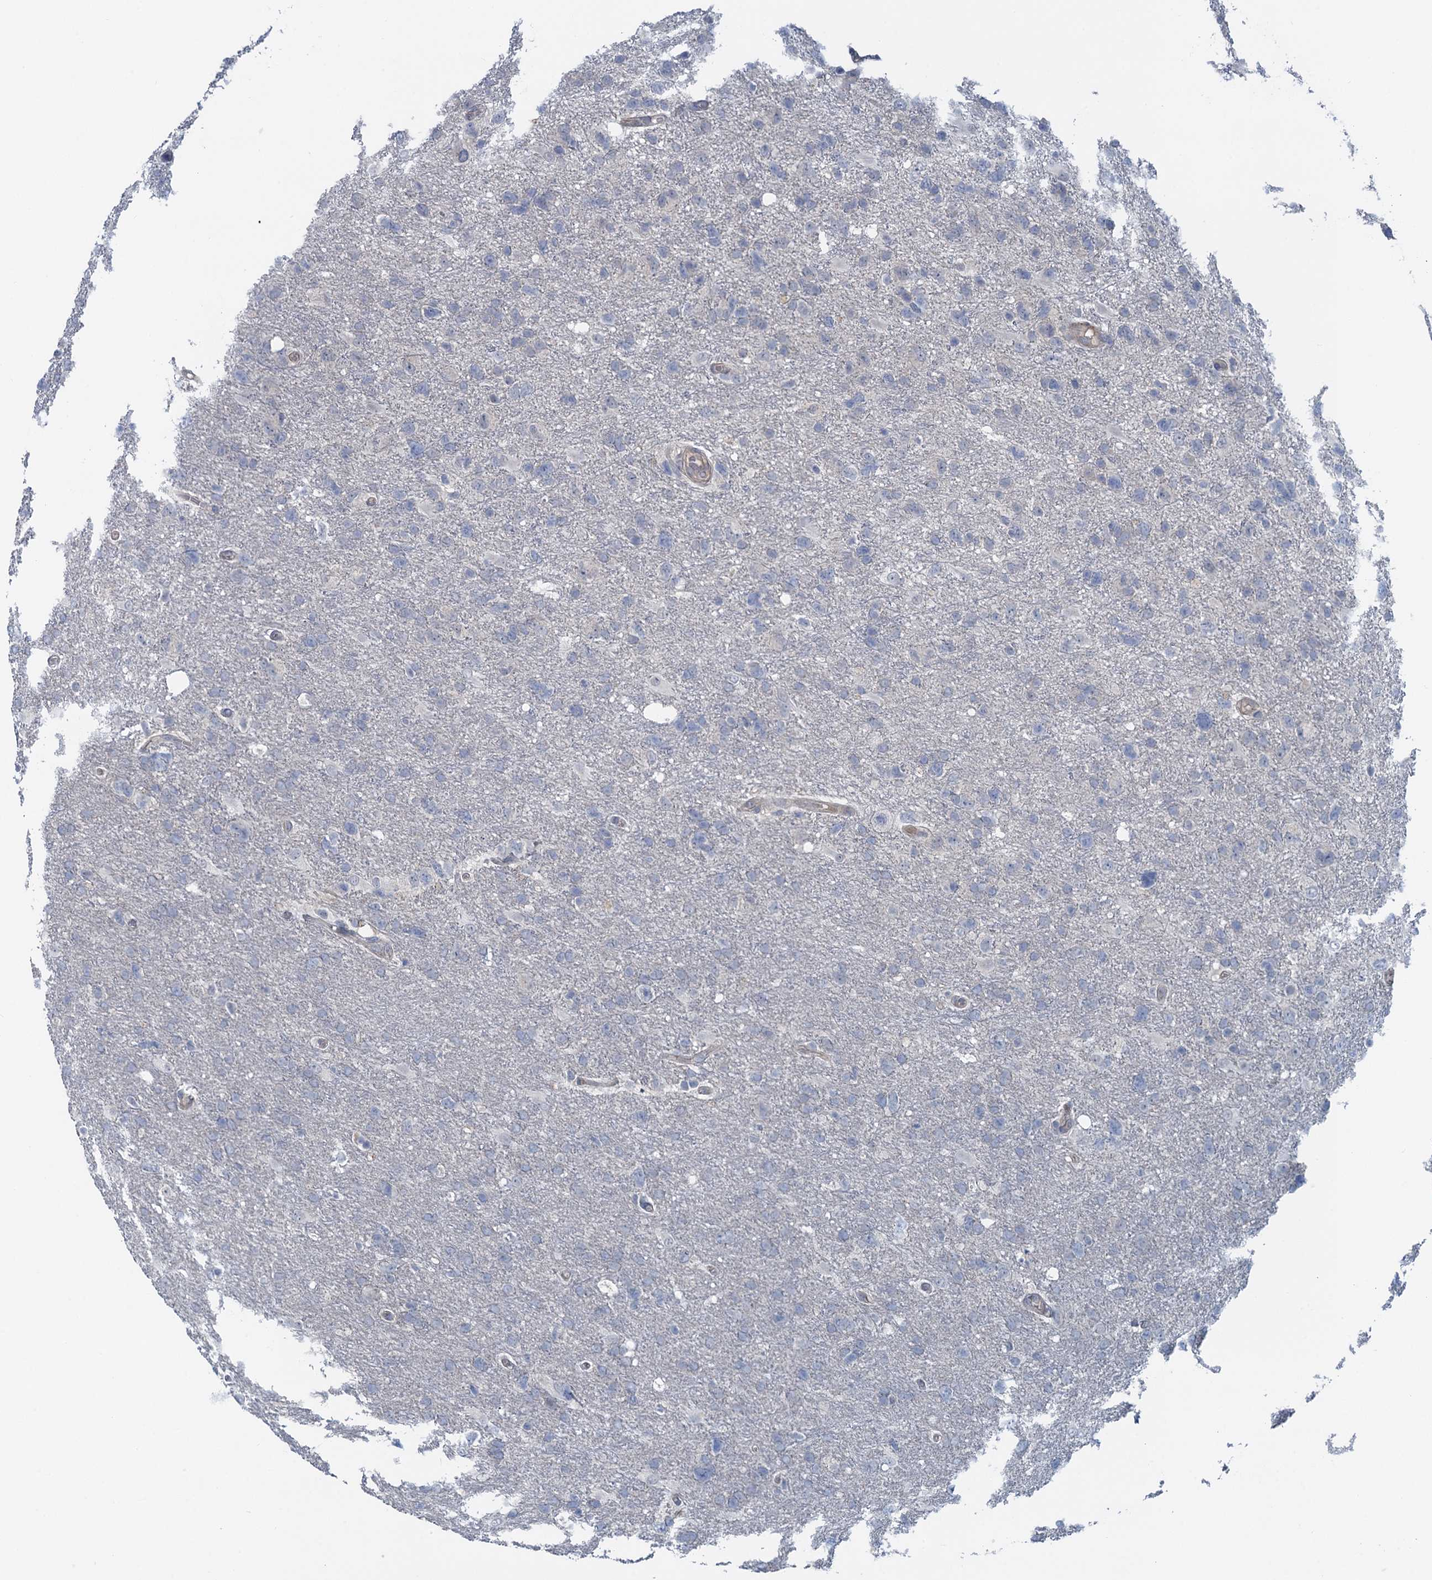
{"staining": {"intensity": "negative", "quantity": "none", "location": "none"}, "tissue": "glioma", "cell_type": "Tumor cells", "image_type": "cancer", "snomed": [{"axis": "morphology", "description": "Glioma, malignant, High grade"}, {"axis": "topography", "description": "Brain"}], "caption": "Image shows no significant protein expression in tumor cells of high-grade glioma (malignant).", "gene": "MYO16", "patient": {"sex": "male", "age": 61}}